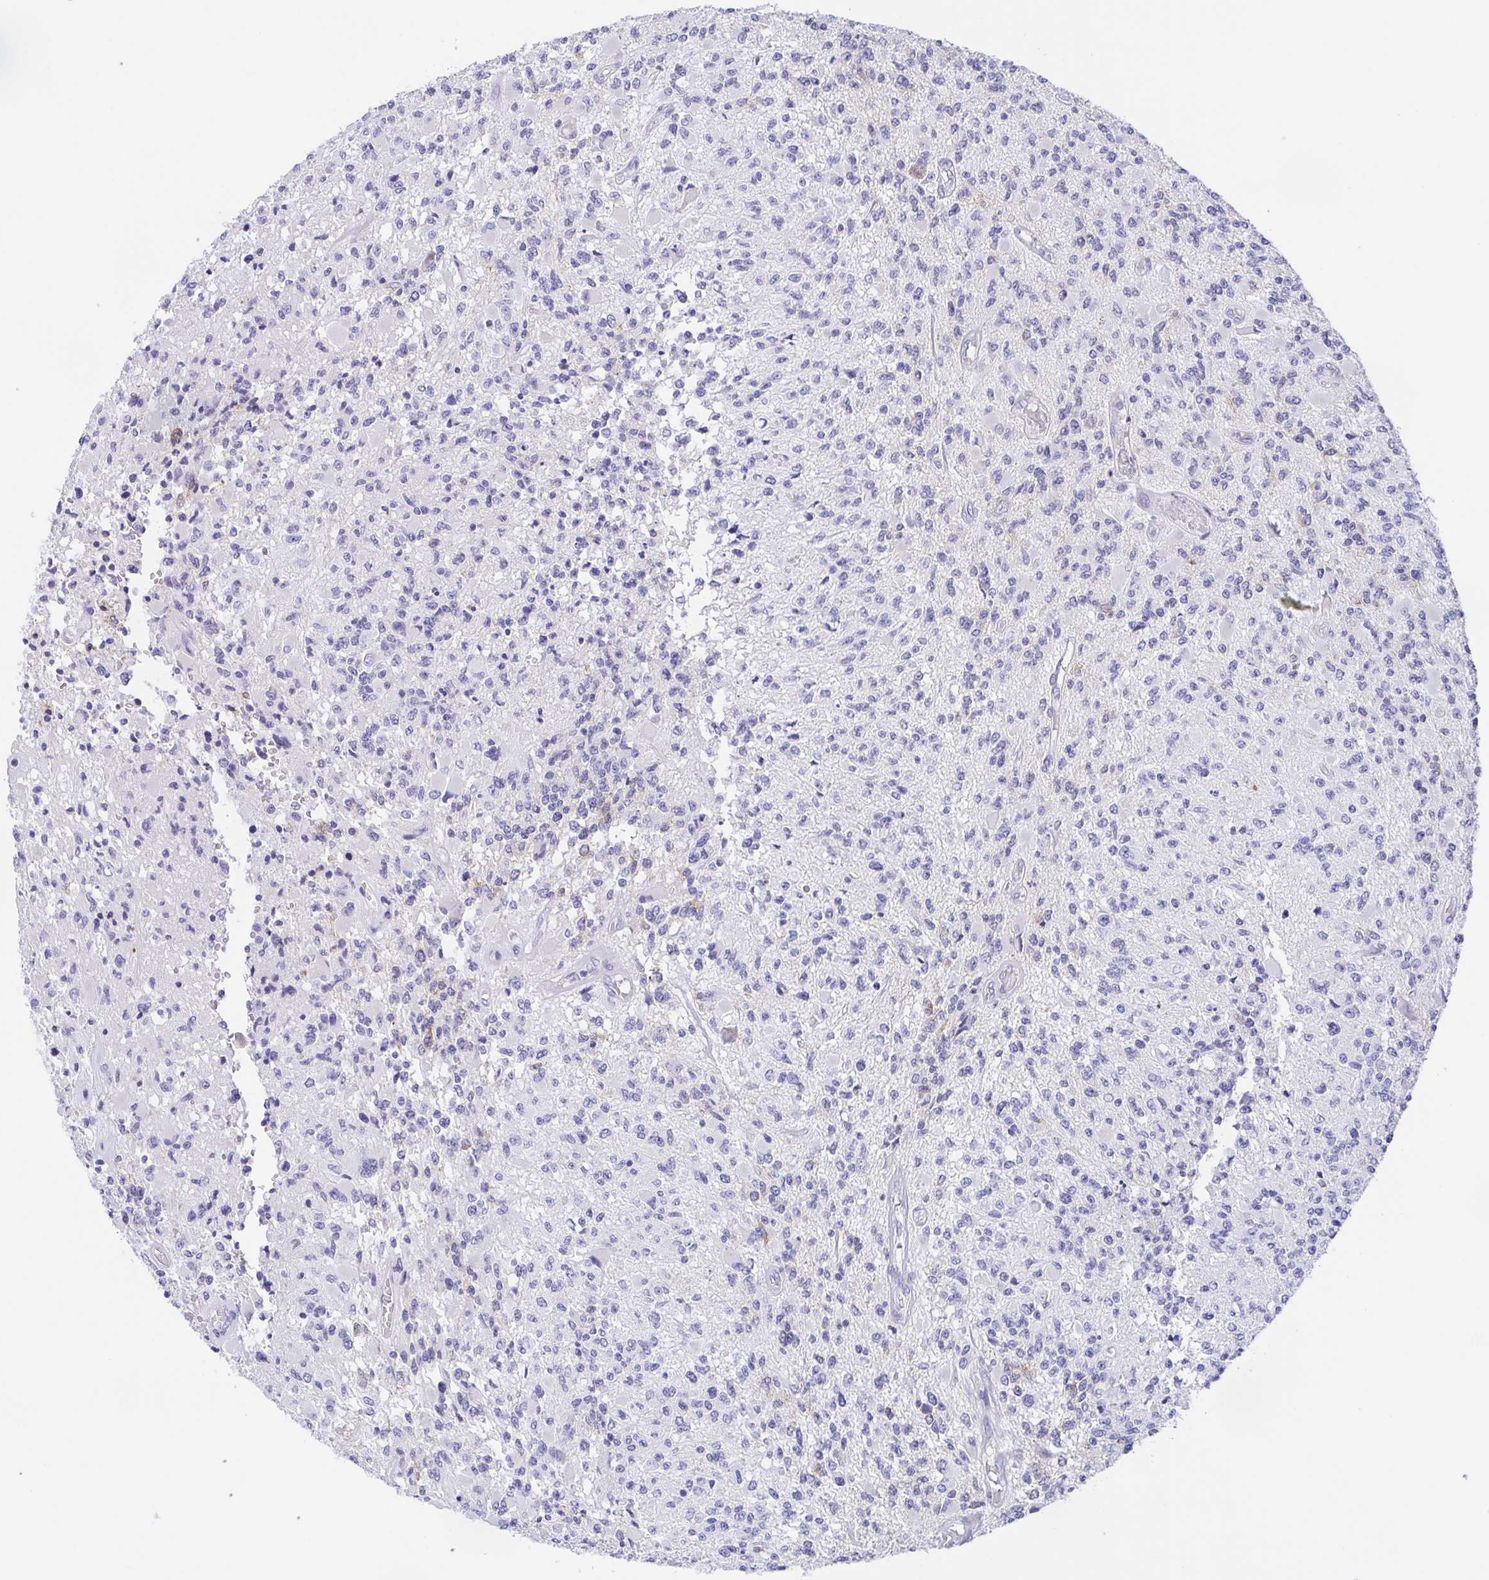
{"staining": {"intensity": "negative", "quantity": "none", "location": "none"}, "tissue": "glioma", "cell_type": "Tumor cells", "image_type": "cancer", "snomed": [{"axis": "morphology", "description": "Glioma, malignant, High grade"}, {"axis": "topography", "description": "Brain"}], "caption": "IHC histopathology image of neoplastic tissue: human glioma stained with DAB (3,3'-diaminobenzidine) reveals no significant protein expression in tumor cells. The staining was performed using DAB to visualize the protein expression in brown, while the nuclei were stained in blue with hematoxylin (Magnification: 20x).", "gene": "SCG3", "patient": {"sex": "female", "age": 63}}